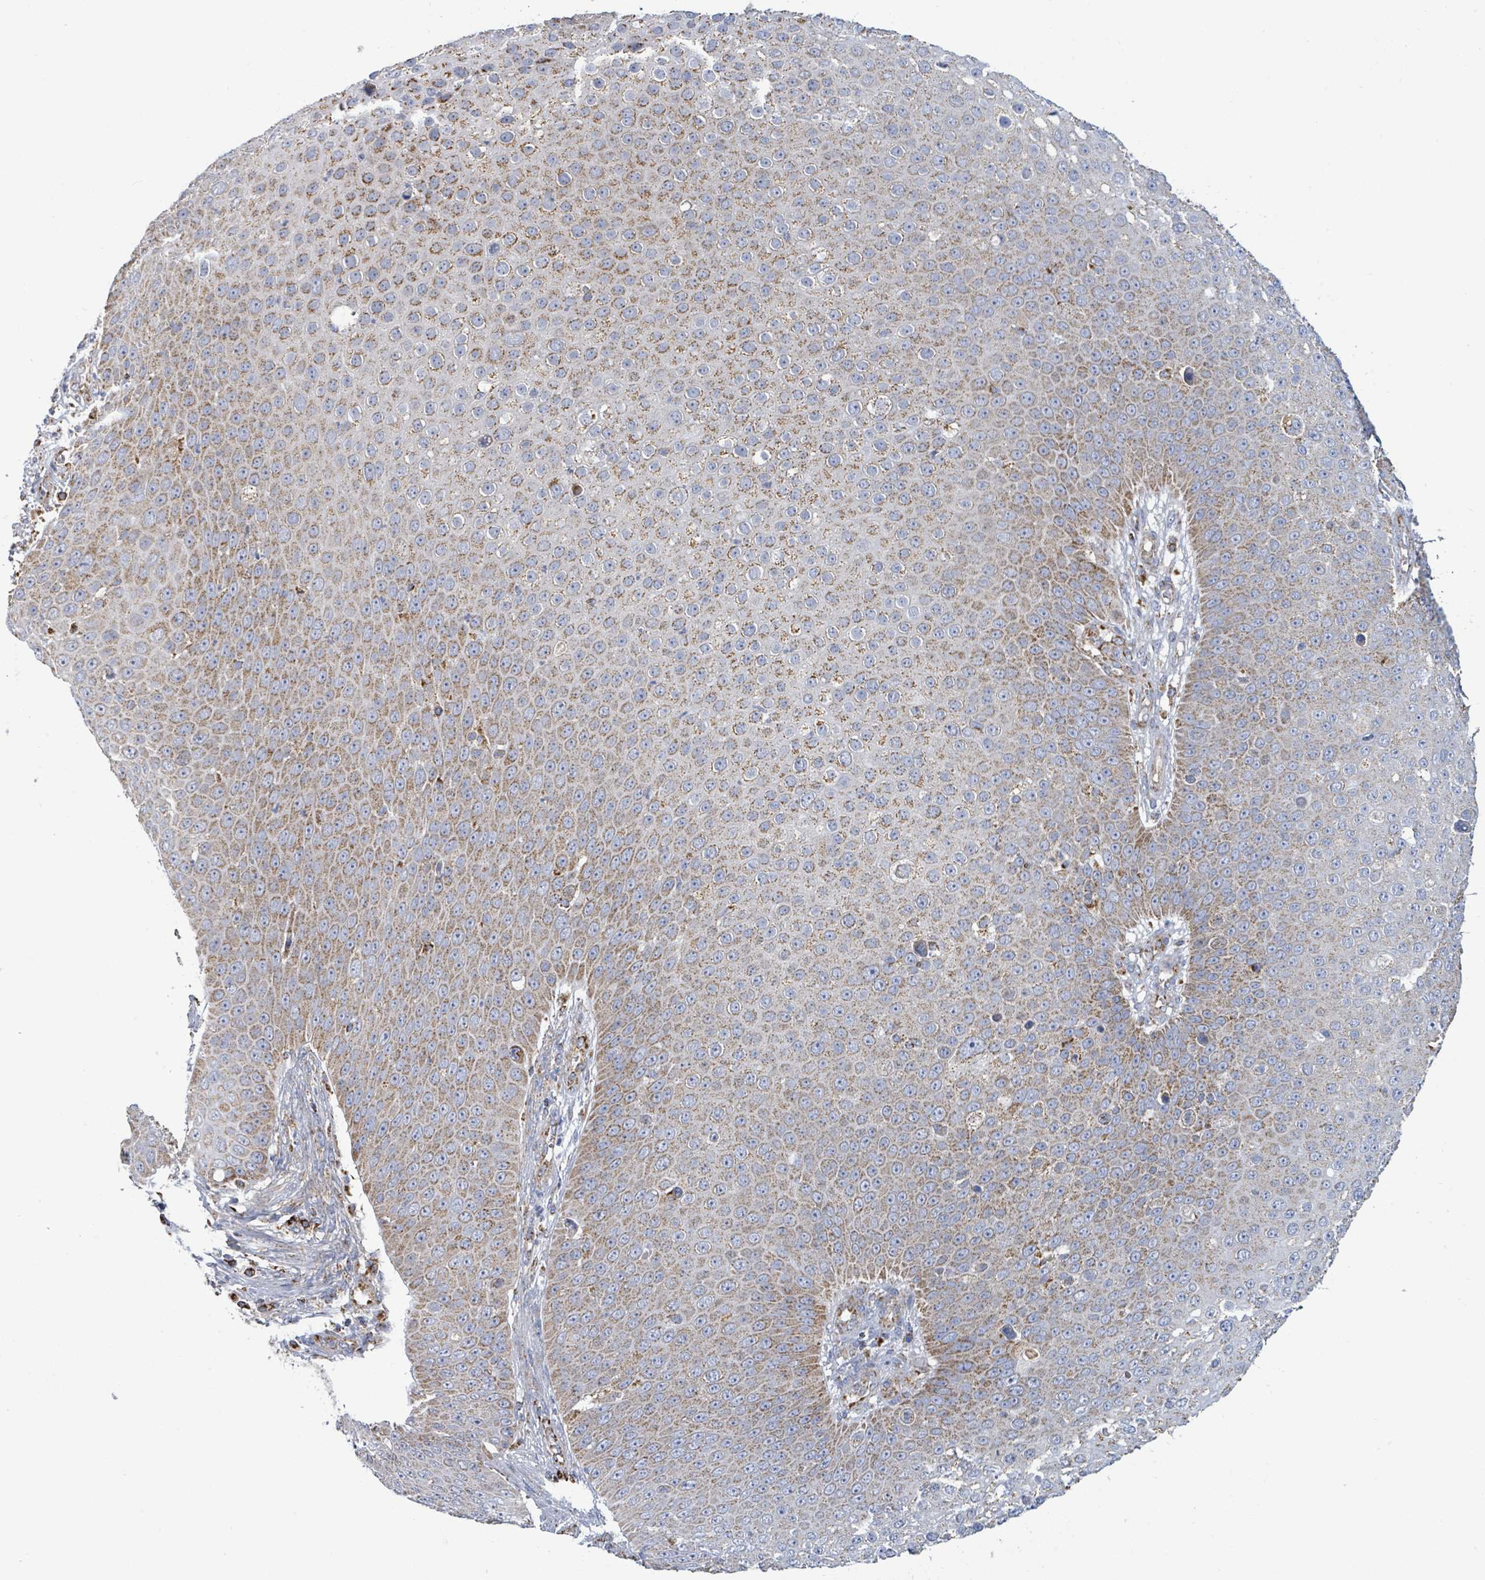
{"staining": {"intensity": "moderate", "quantity": ">75%", "location": "cytoplasmic/membranous"}, "tissue": "skin cancer", "cell_type": "Tumor cells", "image_type": "cancer", "snomed": [{"axis": "morphology", "description": "Squamous cell carcinoma, NOS"}, {"axis": "topography", "description": "Skin"}], "caption": "Protein expression analysis of human skin cancer (squamous cell carcinoma) reveals moderate cytoplasmic/membranous positivity in approximately >75% of tumor cells.", "gene": "SUCLG2", "patient": {"sex": "male", "age": 71}}